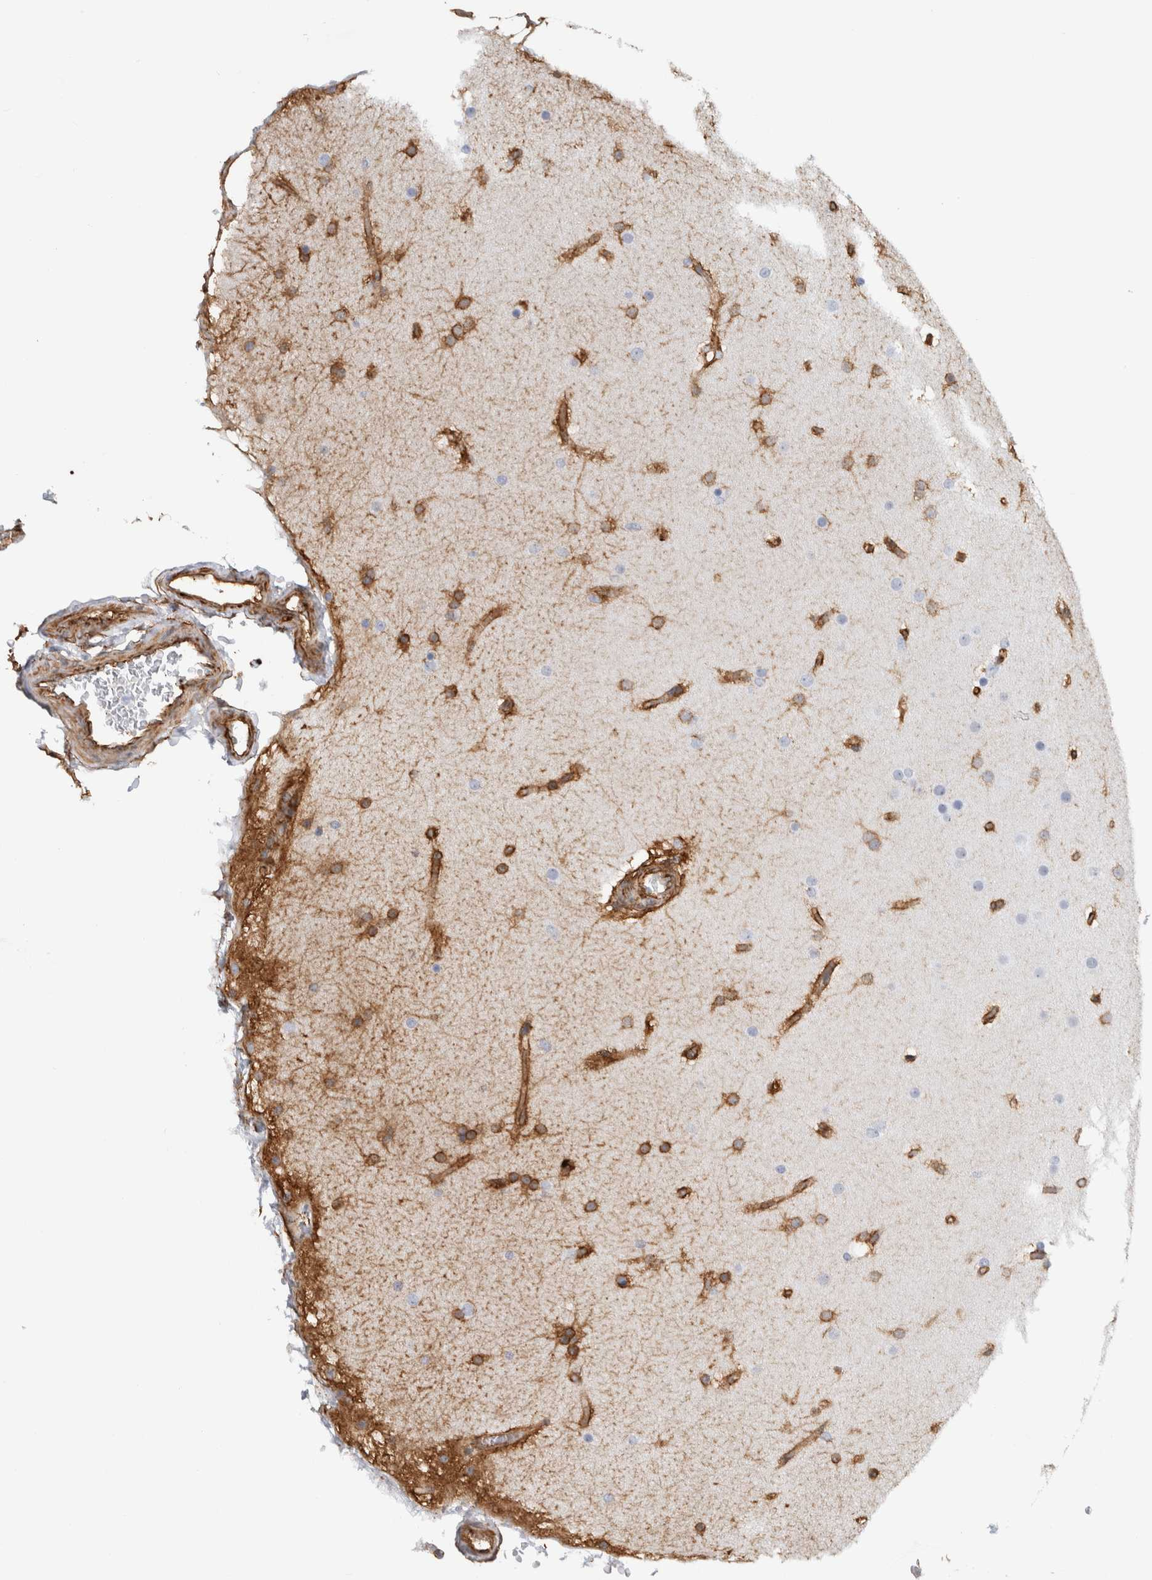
{"staining": {"intensity": "strong", "quantity": "<25%", "location": "cytoplasmic/membranous"}, "tissue": "glioma", "cell_type": "Tumor cells", "image_type": "cancer", "snomed": [{"axis": "morphology", "description": "Glioma, malignant, High grade"}, {"axis": "topography", "description": "Cerebral cortex"}], "caption": "There is medium levels of strong cytoplasmic/membranous staining in tumor cells of glioma, as demonstrated by immunohistochemical staining (brown color).", "gene": "AHNAK", "patient": {"sex": "female", "age": 36}}